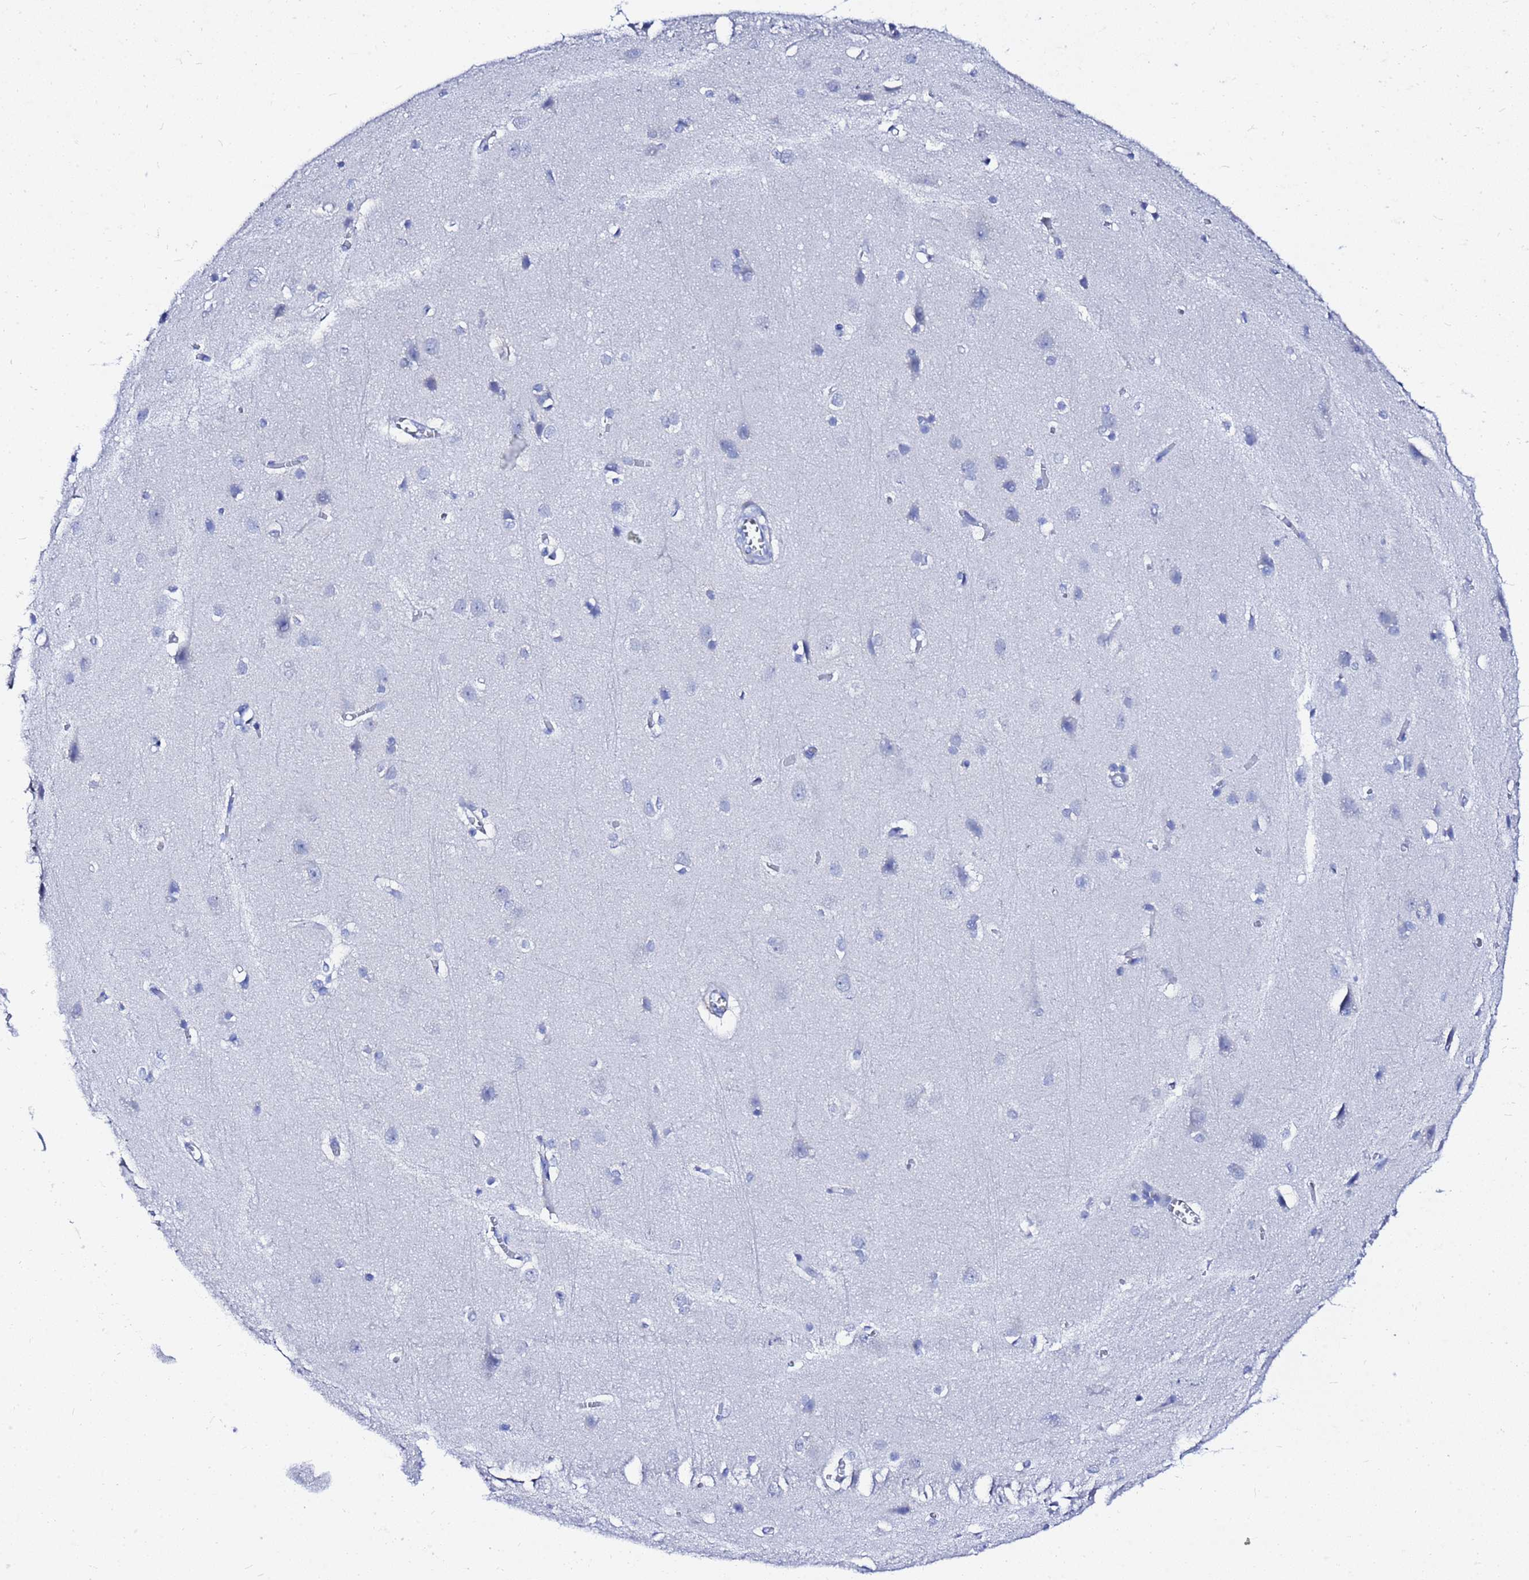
{"staining": {"intensity": "negative", "quantity": "none", "location": "none"}, "tissue": "cerebral cortex", "cell_type": "Endothelial cells", "image_type": "normal", "snomed": [{"axis": "morphology", "description": "Normal tissue, NOS"}, {"axis": "topography", "description": "Cerebral cortex"}], "caption": "Endothelial cells show no significant staining in unremarkable cerebral cortex. (Brightfield microscopy of DAB (3,3'-diaminobenzidine) immunohistochemistry at high magnification).", "gene": "AQP12A", "patient": {"sex": "male", "age": 37}}